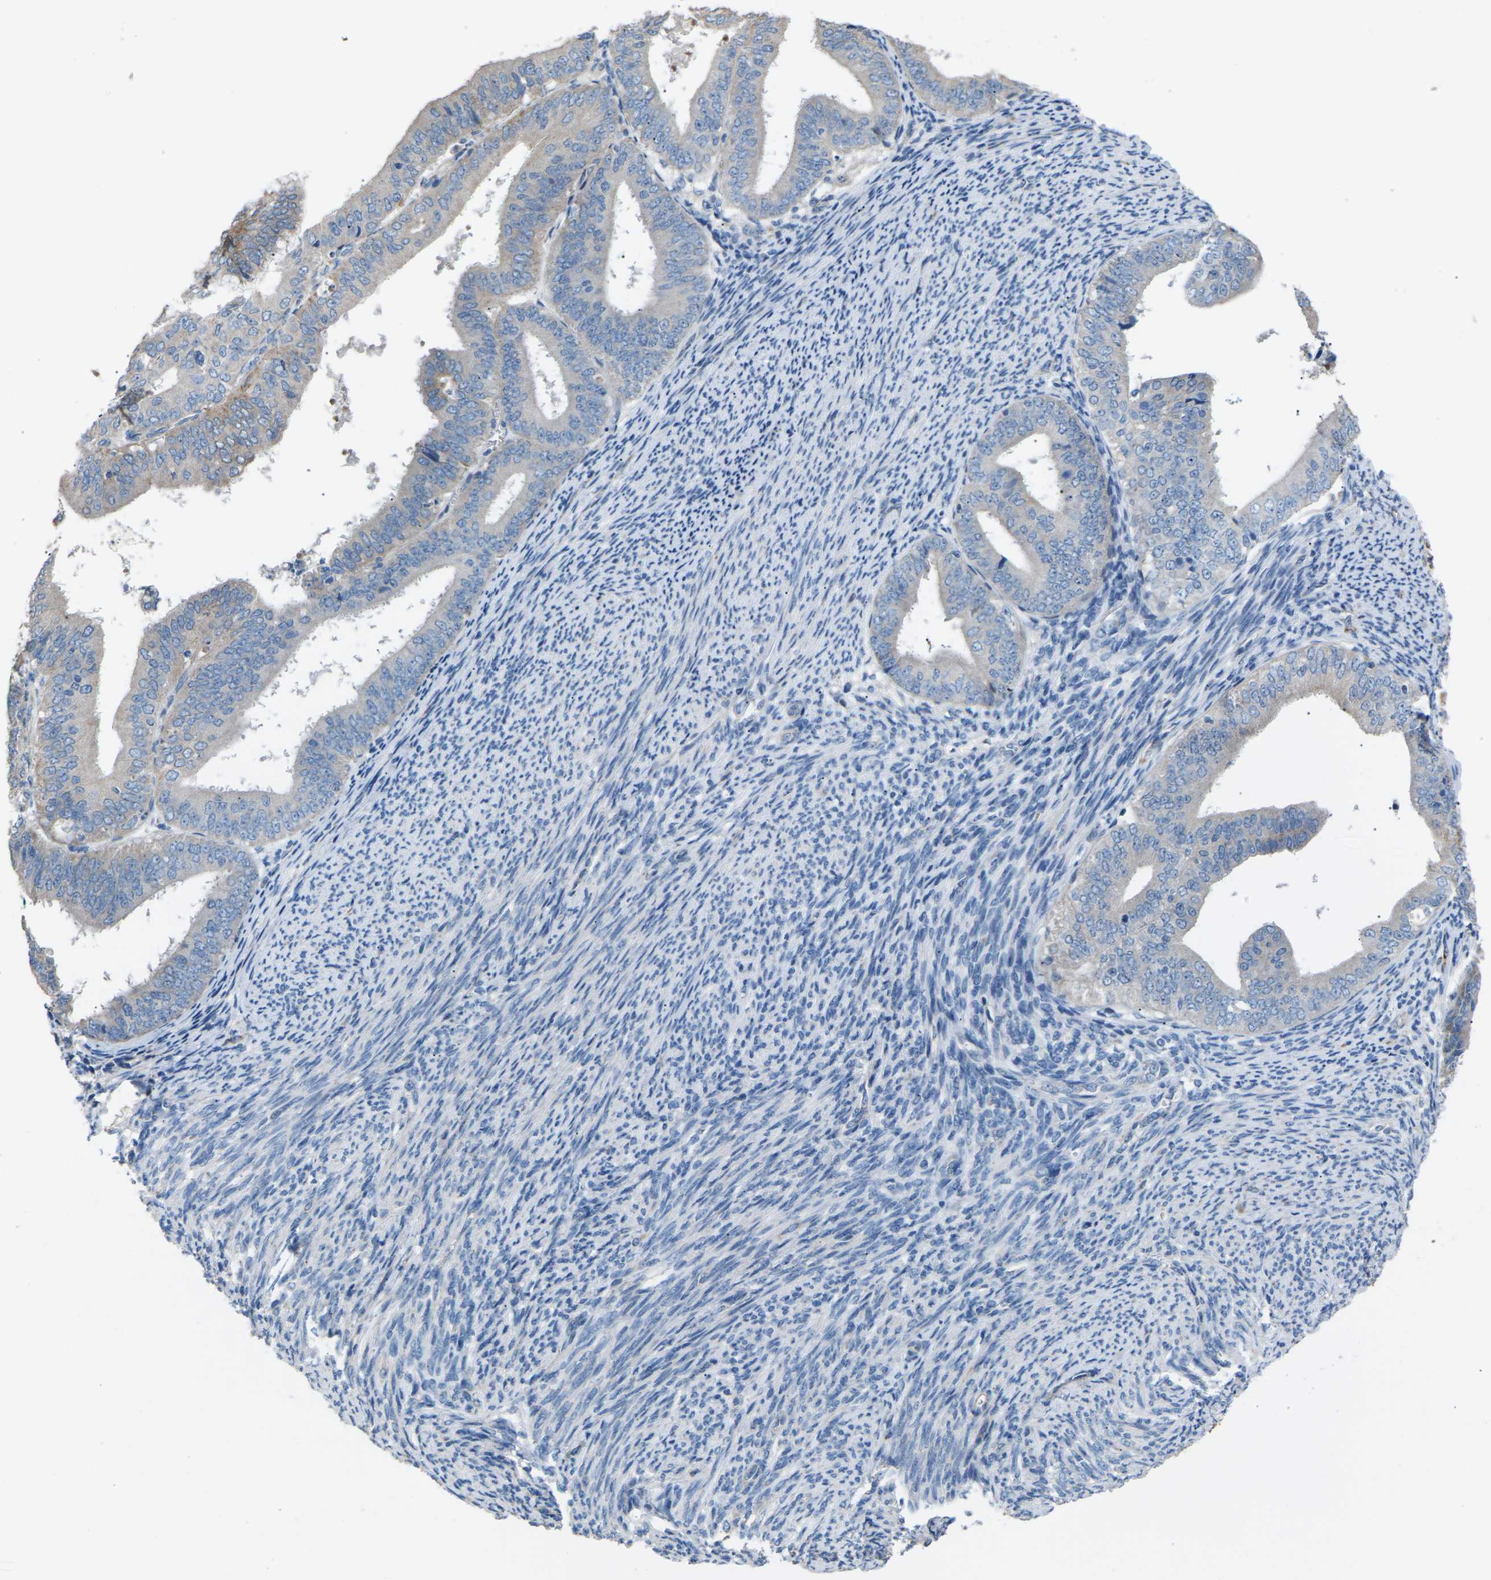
{"staining": {"intensity": "negative", "quantity": "none", "location": "none"}, "tissue": "endometrial cancer", "cell_type": "Tumor cells", "image_type": "cancer", "snomed": [{"axis": "morphology", "description": "Adenocarcinoma, NOS"}, {"axis": "topography", "description": "Endometrium"}], "caption": "A high-resolution image shows IHC staining of endometrial cancer, which exhibits no significant positivity in tumor cells. (IHC, brightfield microscopy, high magnification).", "gene": "KLHDC8B", "patient": {"sex": "female", "age": 63}}